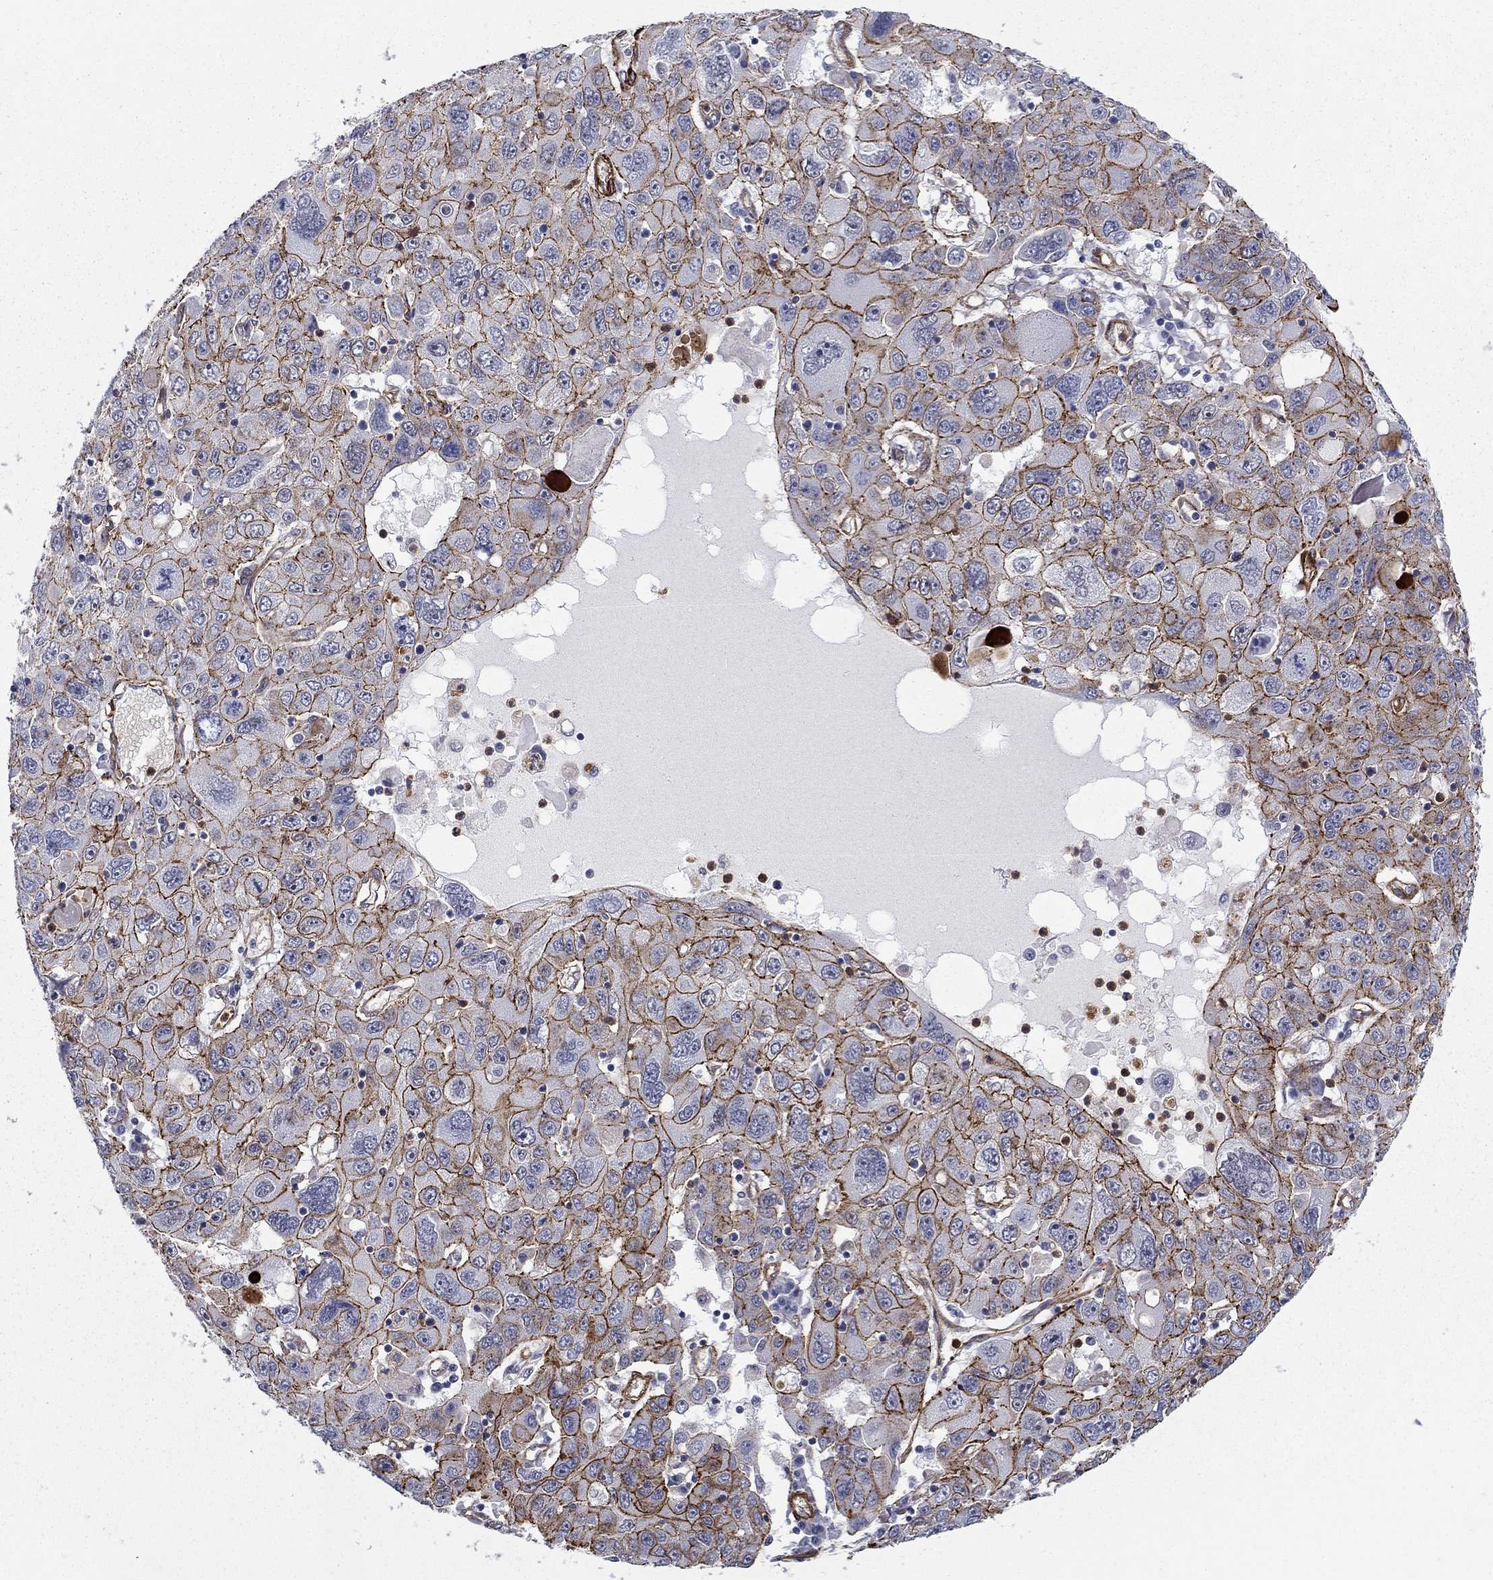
{"staining": {"intensity": "strong", "quantity": "25%-75%", "location": "cytoplasmic/membranous"}, "tissue": "stomach cancer", "cell_type": "Tumor cells", "image_type": "cancer", "snomed": [{"axis": "morphology", "description": "Adenocarcinoma, NOS"}, {"axis": "topography", "description": "Stomach"}], "caption": "Adenocarcinoma (stomach) stained for a protein exhibits strong cytoplasmic/membranous positivity in tumor cells.", "gene": "KRBA1", "patient": {"sex": "male", "age": 56}}